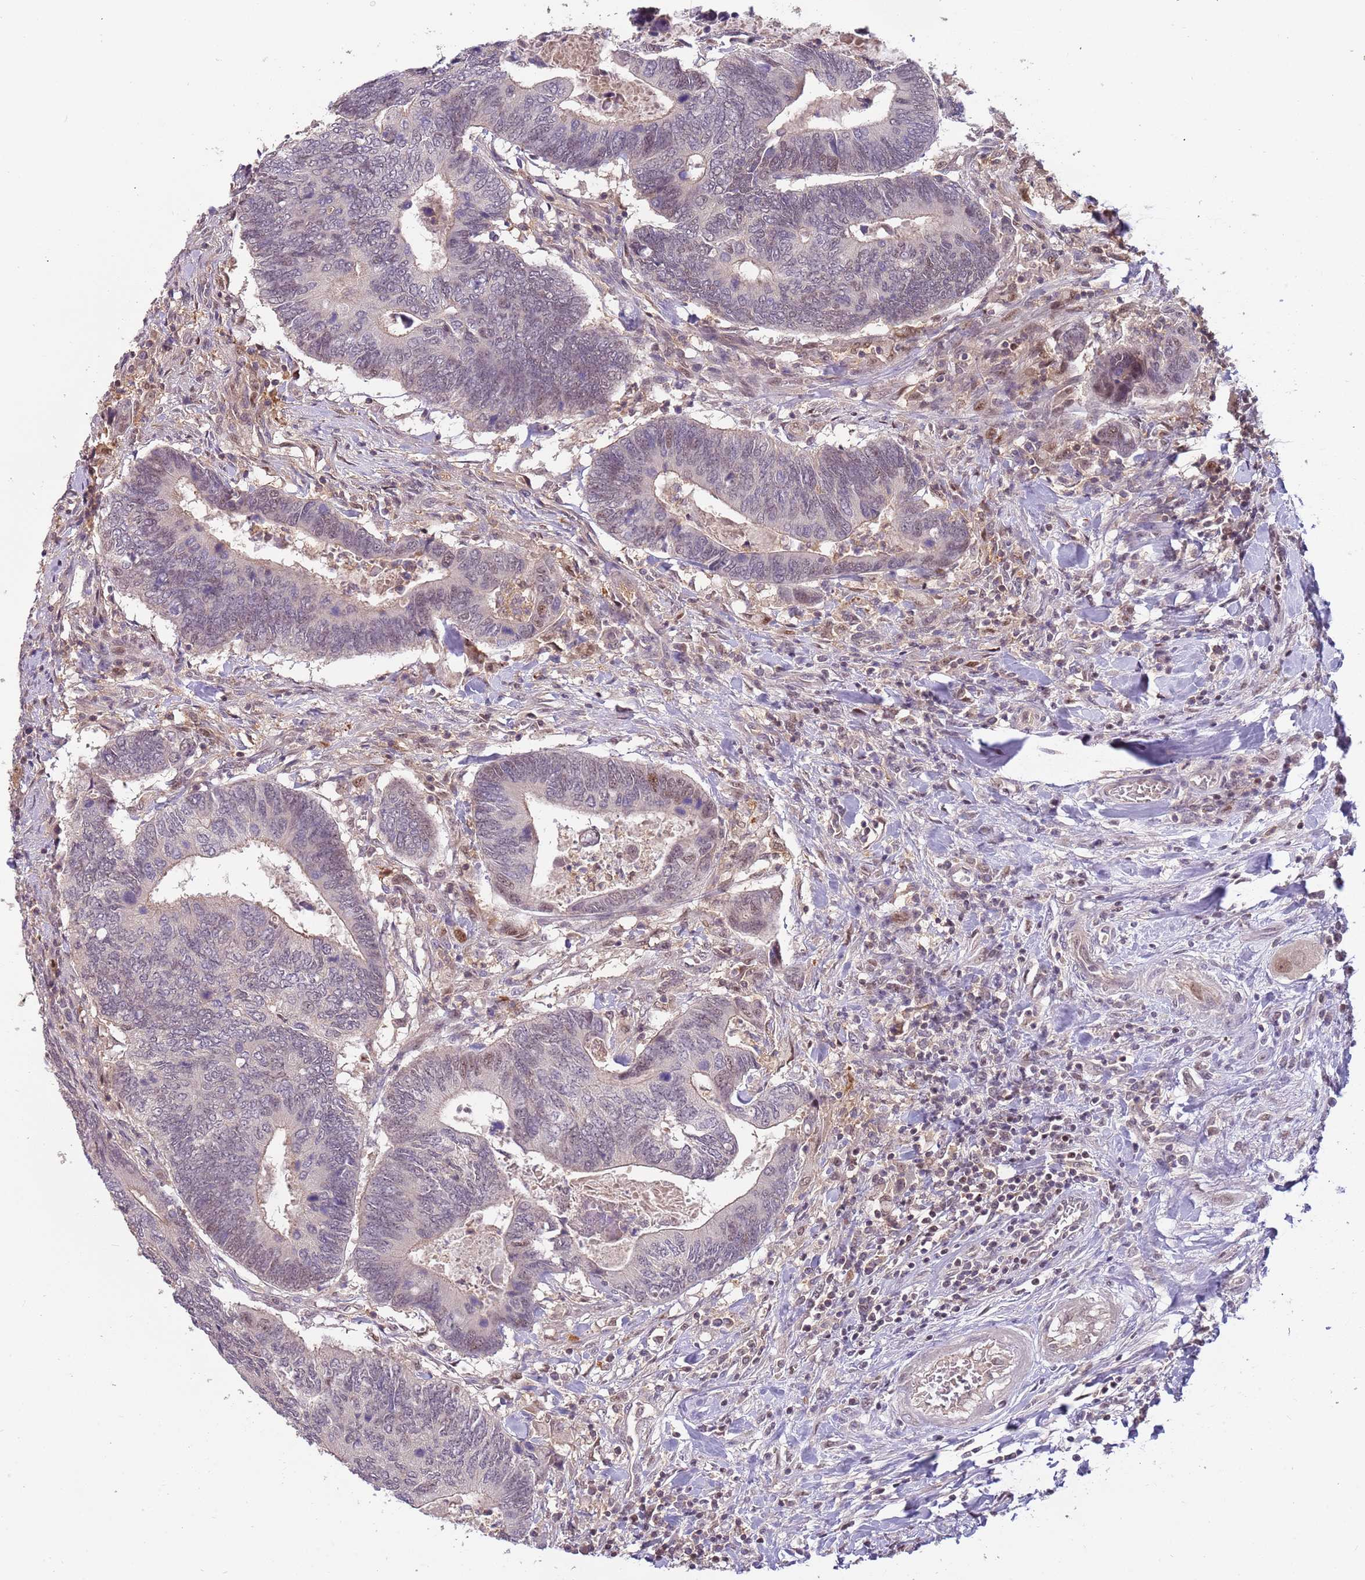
{"staining": {"intensity": "weak", "quantity": "25%-75%", "location": "nuclear"}, "tissue": "colorectal cancer", "cell_type": "Tumor cells", "image_type": "cancer", "snomed": [{"axis": "morphology", "description": "Adenocarcinoma, NOS"}, {"axis": "topography", "description": "Colon"}], "caption": "This micrograph exhibits adenocarcinoma (colorectal) stained with immunohistochemistry (IHC) to label a protein in brown. The nuclear of tumor cells show weak positivity for the protein. Nuclei are counter-stained blue.", "gene": "GSTO2", "patient": {"sex": "male", "age": 87}}